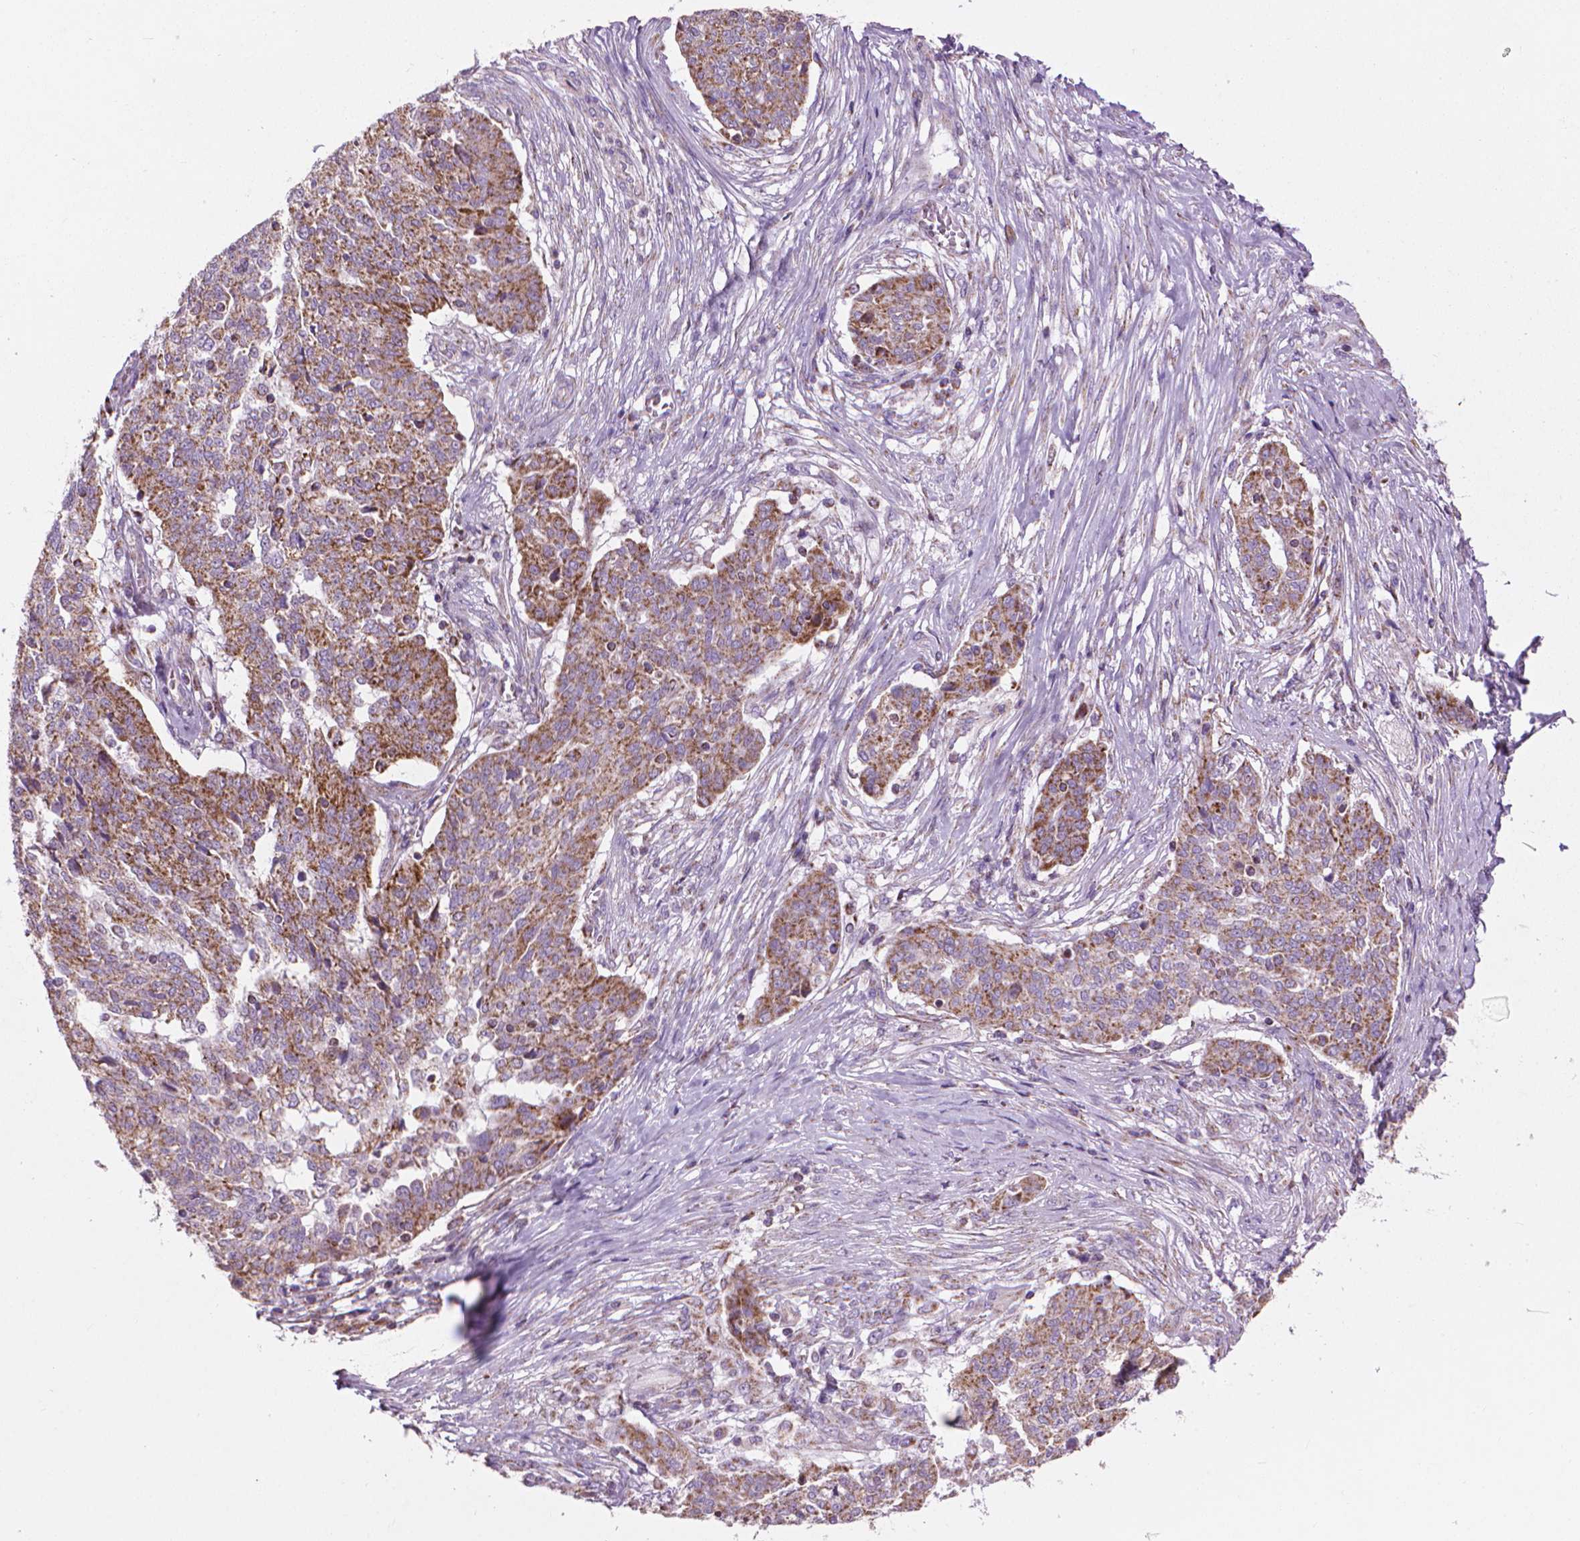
{"staining": {"intensity": "strong", "quantity": "25%-75%", "location": "cytoplasmic/membranous"}, "tissue": "ovarian cancer", "cell_type": "Tumor cells", "image_type": "cancer", "snomed": [{"axis": "morphology", "description": "Cystadenocarcinoma, serous, NOS"}, {"axis": "topography", "description": "Ovary"}], "caption": "The photomicrograph shows a brown stain indicating the presence of a protein in the cytoplasmic/membranous of tumor cells in ovarian serous cystadenocarcinoma.", "gene": "VDAC1", "patient": {"sex": "female", "age": 67}}